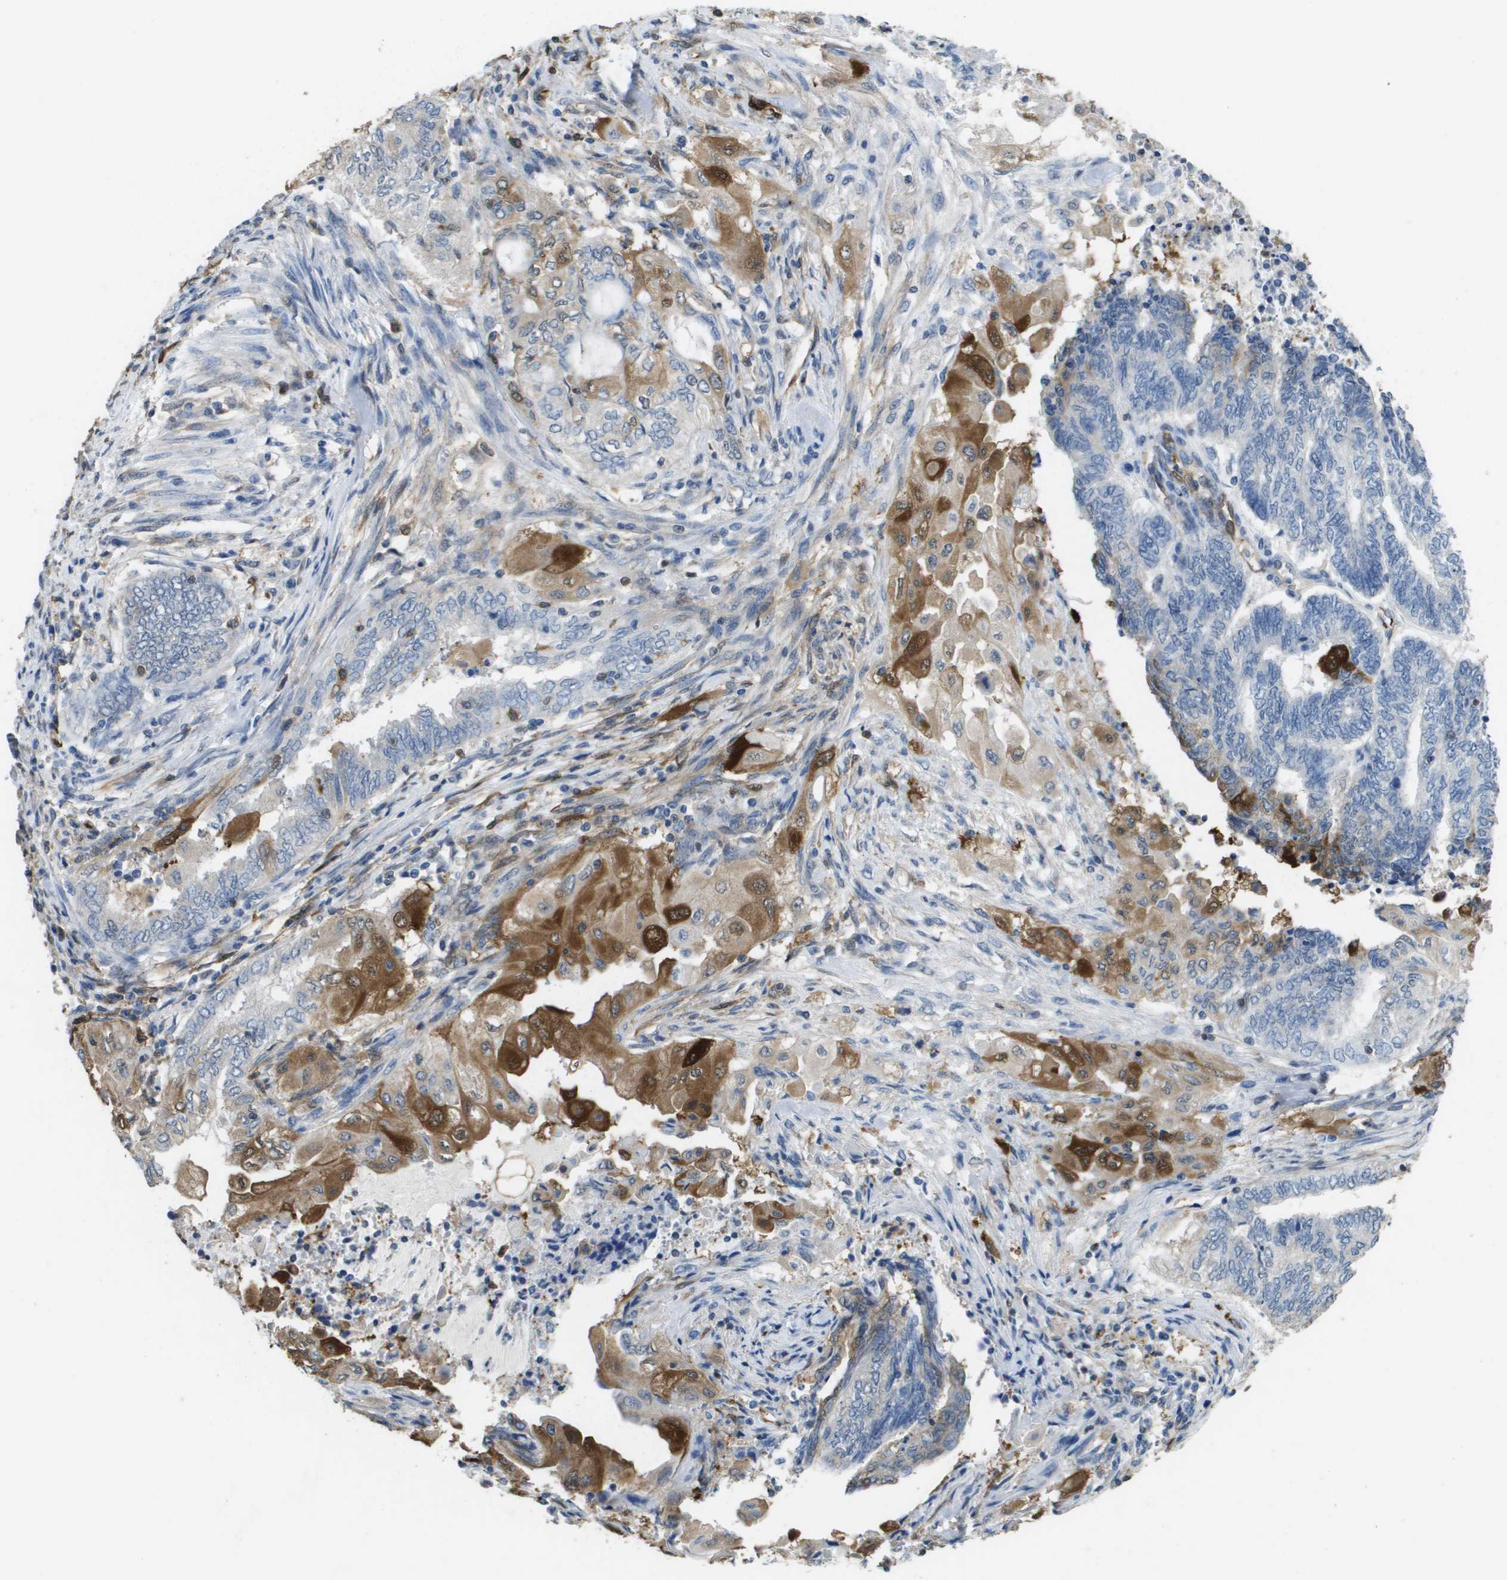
{"staining": {"intensity": "strong", "quantity": "<25%", "location": "cytoplasmic/membranous"}, "tissue": "endometrial cancer", "cell_type": "Tumor cells", "image_type": "cancer", "snomed": [{"axis": "morphology", "description": "Adenocarcinoma, NOS"}, {"axis": "topography", "description": "Uterus"}, {"axis": "topography", "description": "Endometrium"}], "caption": "Strong cytoplasmic/membranous staining is seen in approximately <25% of tumor cells in endometrial adenocarcinoma.", "gene": "FABP5", "patient": {"sex": "female", "age": 70}}